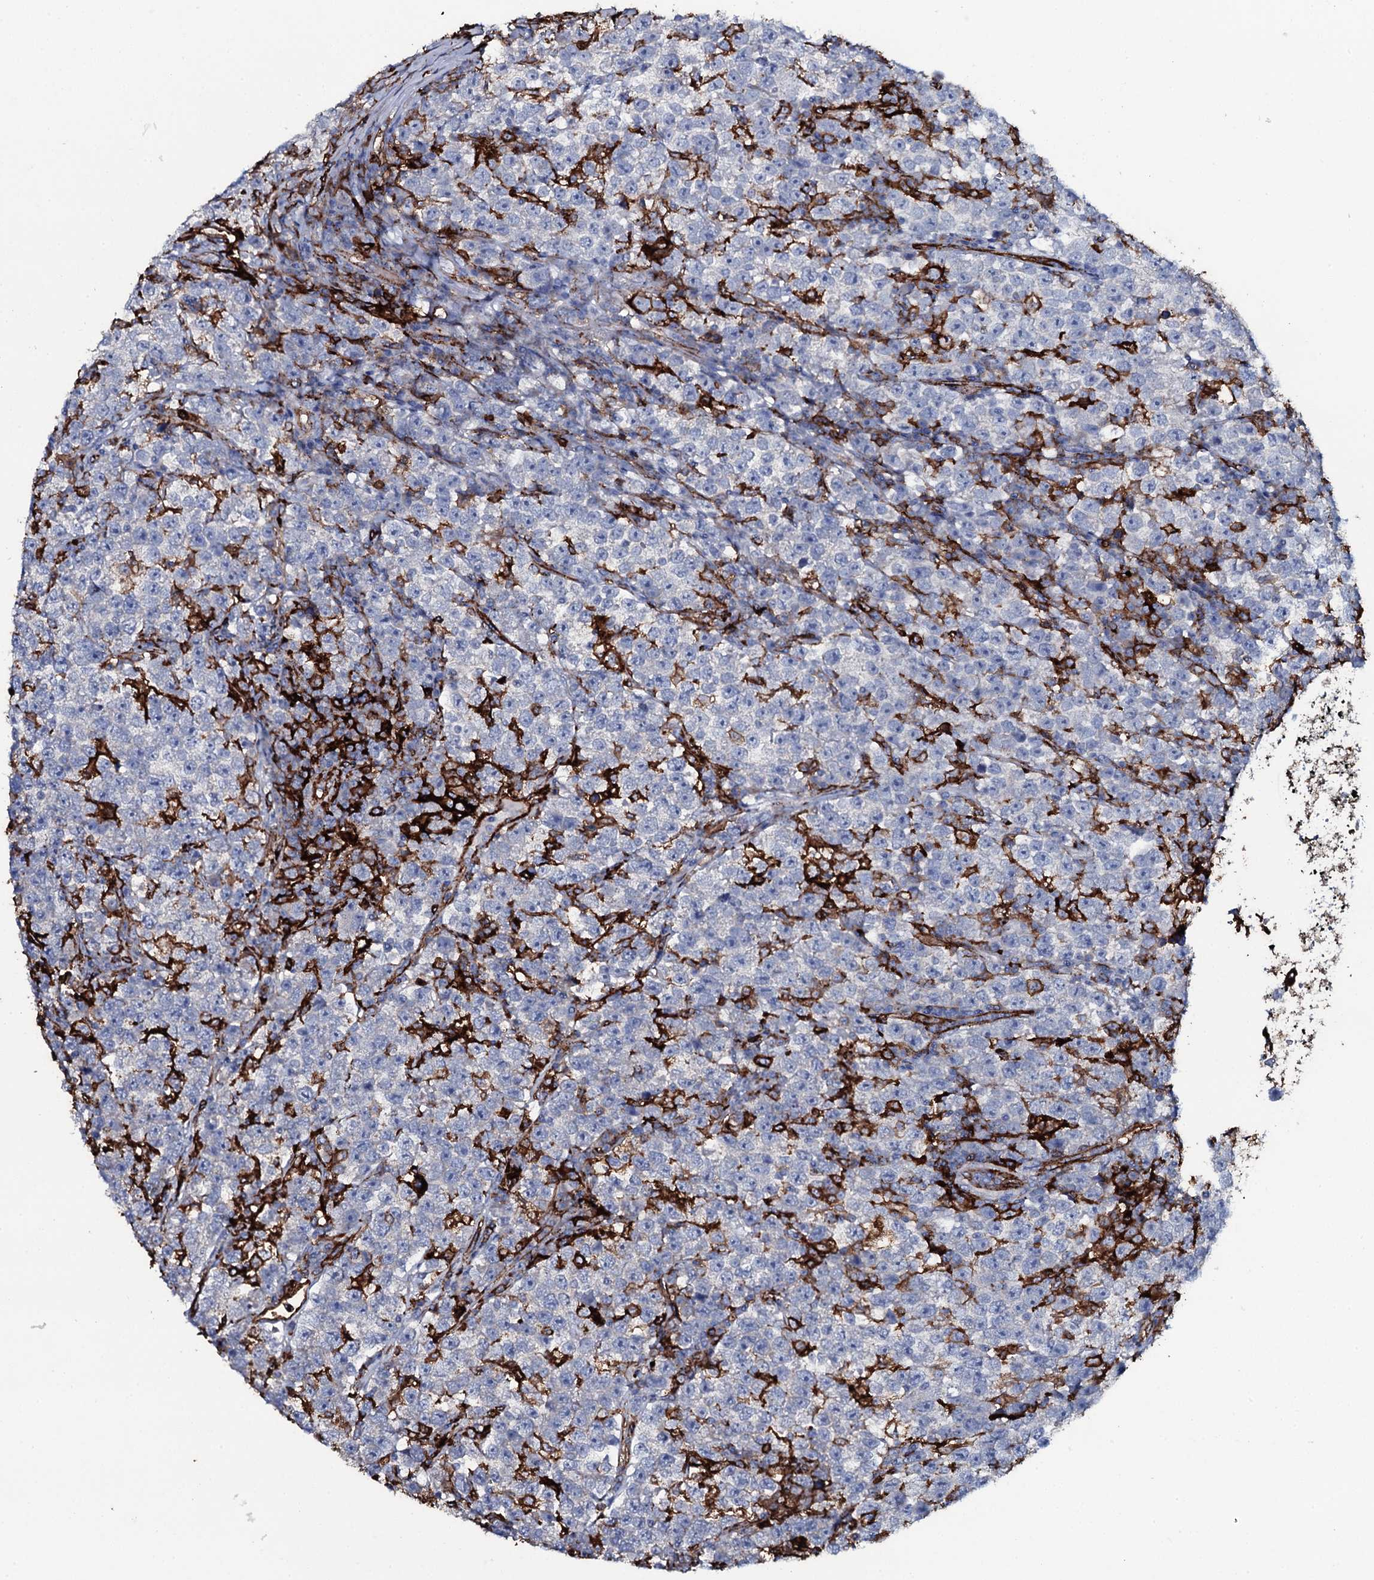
{"staining": {"intensity": "negative", "quantity": "none", "location": "none"}, "tissue": "testis cancer", "cell_type": "Tumor cells", "image_type": "cancer", "snomed": [{"axis": "morphology", "description": "Normal tissue, NOS"}, {"axis": "morphology", "description": "Seminoma, NOS"}, {"axis": "topography", "description": "Testis"}], "caption": "Tumor cells are negative for protein expression in human testis cancer.", "gene": "OSBPL2", "patient": {"sex": "male", "age": 43}}